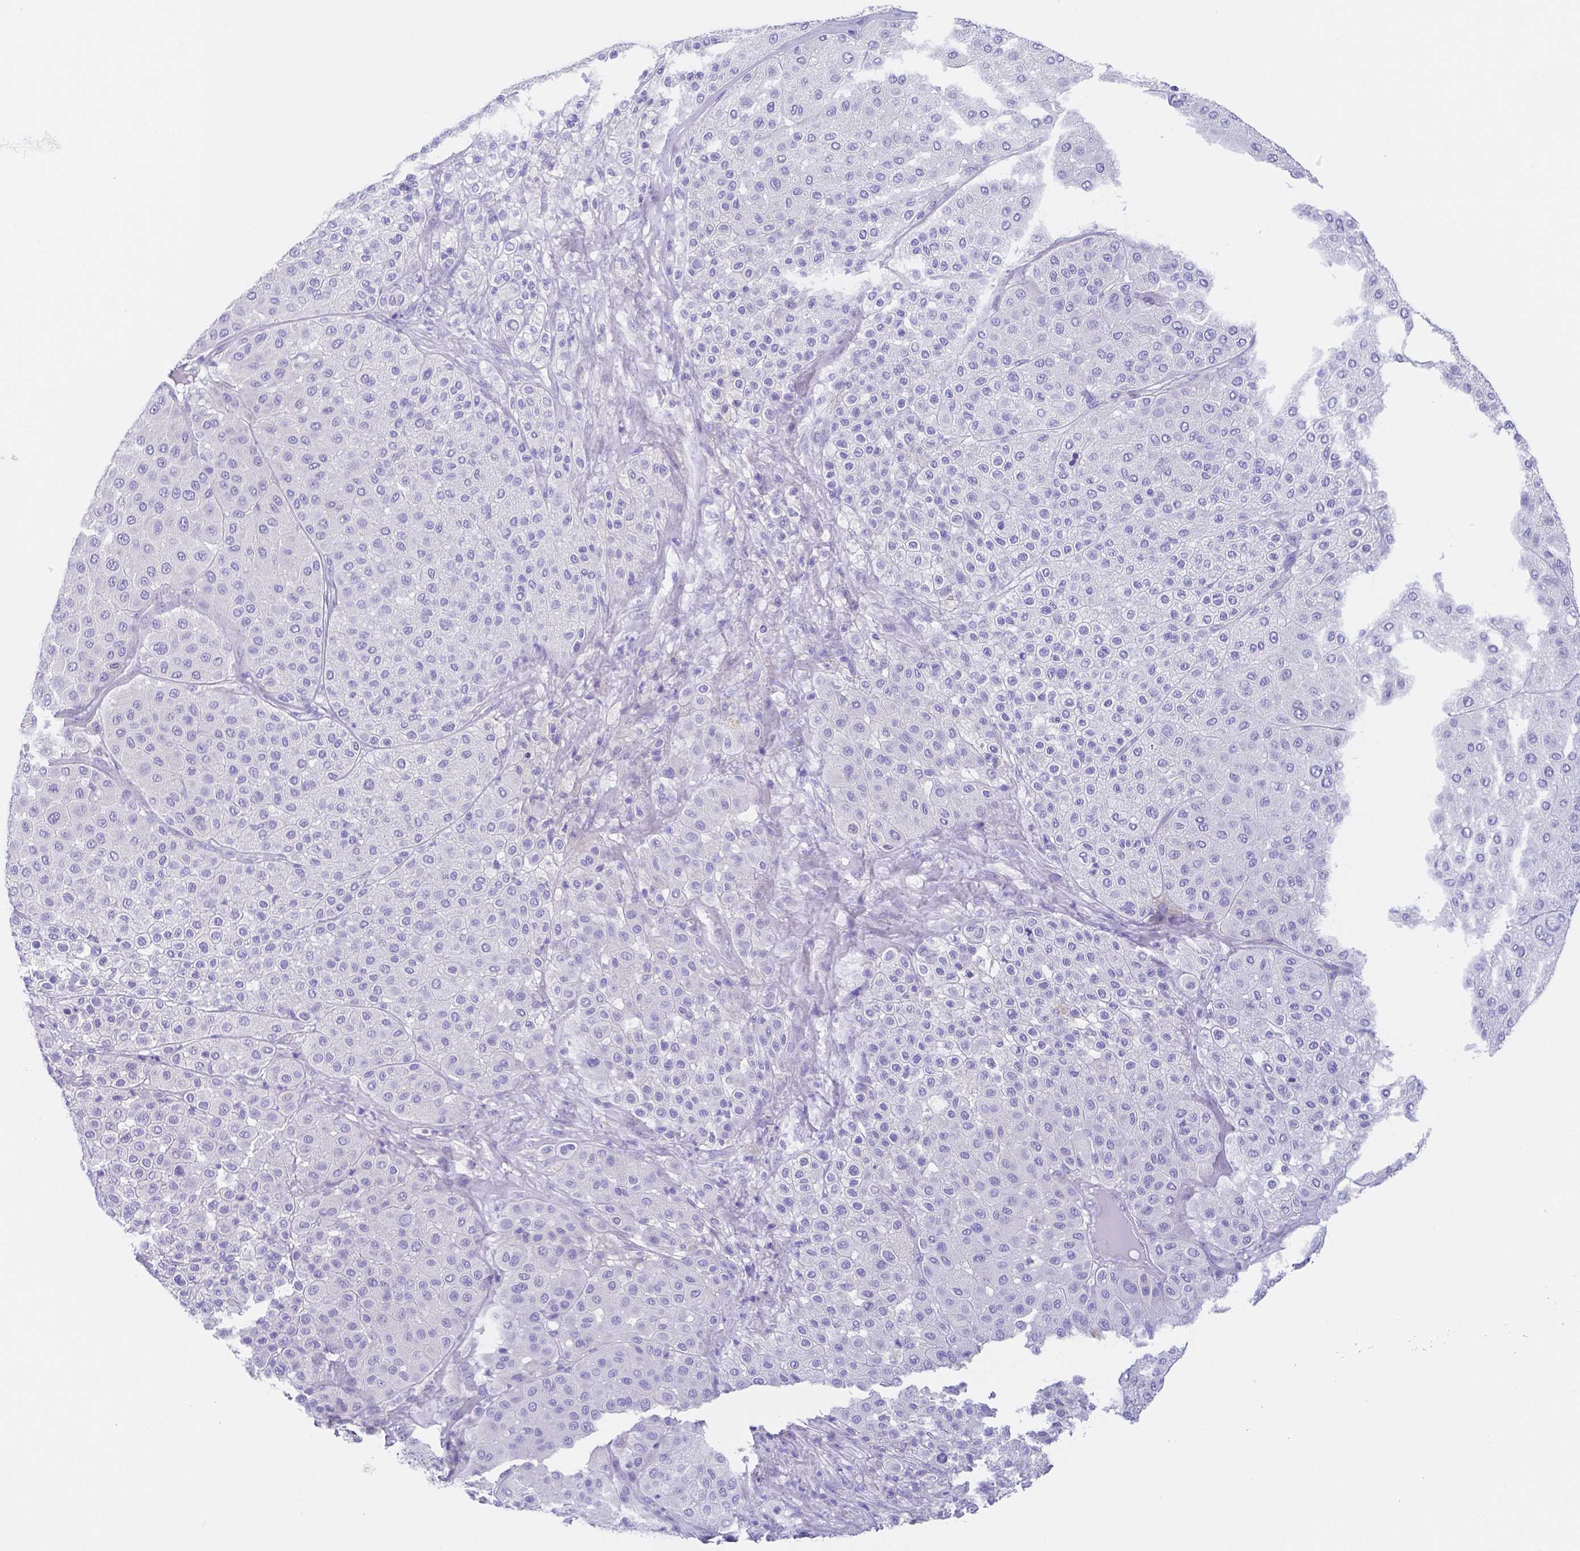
{"staining": {"intensity": "negative", "quantity": "none", "location": "none"}, "tissue": "melanoma", "cell_type": "Tumor cells", "image_type": "cancer", "snomed": [{"axis": "morphology", "description": "Malignant melanoma, Metastatic site"}, {"axis": "topography", "description": "Smooth muscle"}], "caption": "Melanoma was stained to show a protein in brown. There is no significant positivity in tumor cells. (DAB (3,3'-diaminobenzidine) IHC, high magnification).", "gene": "ZG16B", "patient": {"sex": "male", "age": 41}}